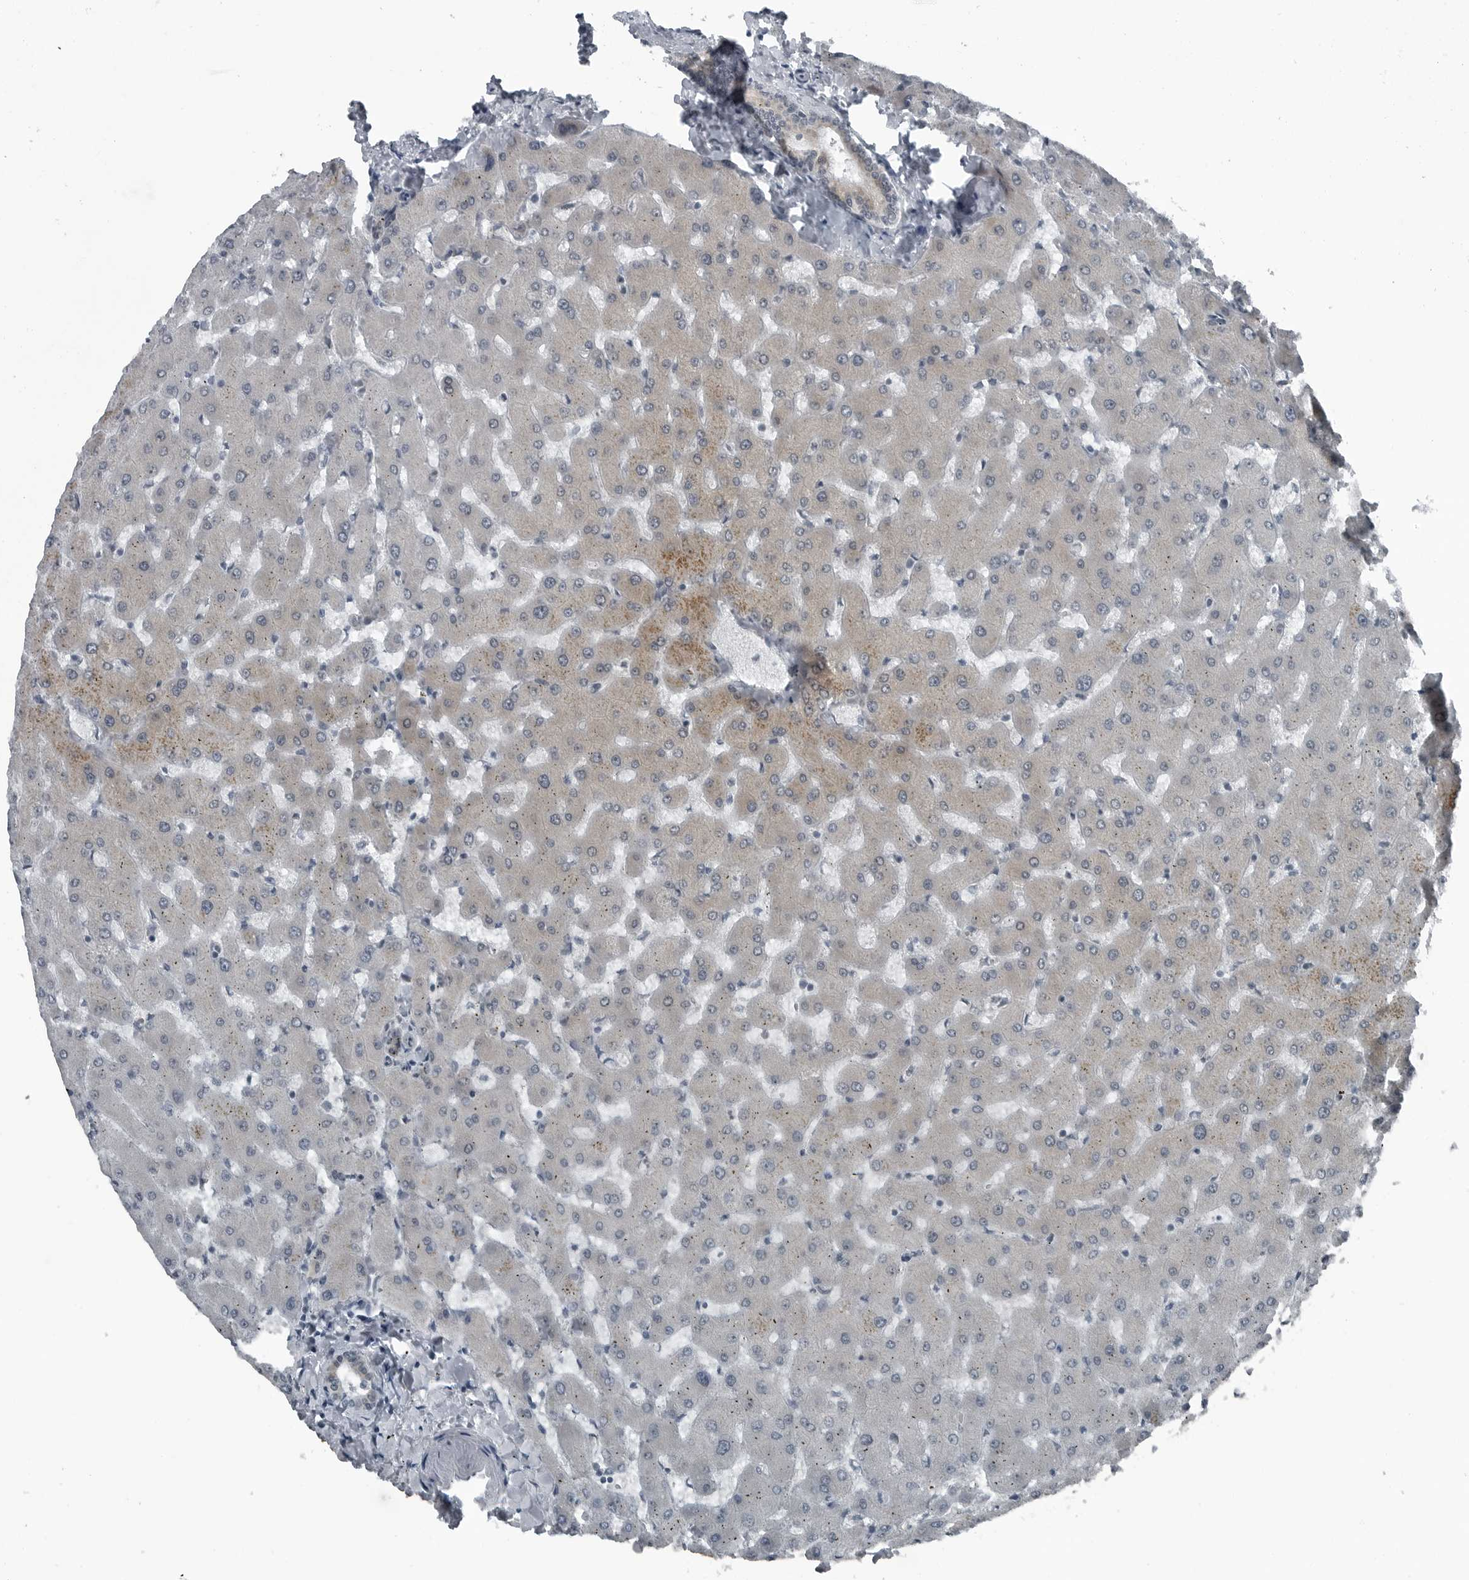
{"staining": {"intensity": "weak", "quantity": "<25%", "location": "cytoplasmic/membranous"}, "tissue": "liver", "cell_type": "Cholangiocytes", "image_type": "normal", "snomed": [{"axis": "morphology", "description": "Normal tissue, NOS"}, {"axis": "topography", "description": "Liver"}], "caption": "Immunohistochemistry photomicrograph of benign human liver stained for a protein (brown), which shows no positivity in cholangiocytes. The staining was performed using DAB (3,3'-diaminobenzidine) to visualize the protein expression in brown, while the nuclei were stained in blue with hematoxylin (Magnification: 20x).", "gene": "DNAAF11", "patient": {"sex": "female", "age": 63}}